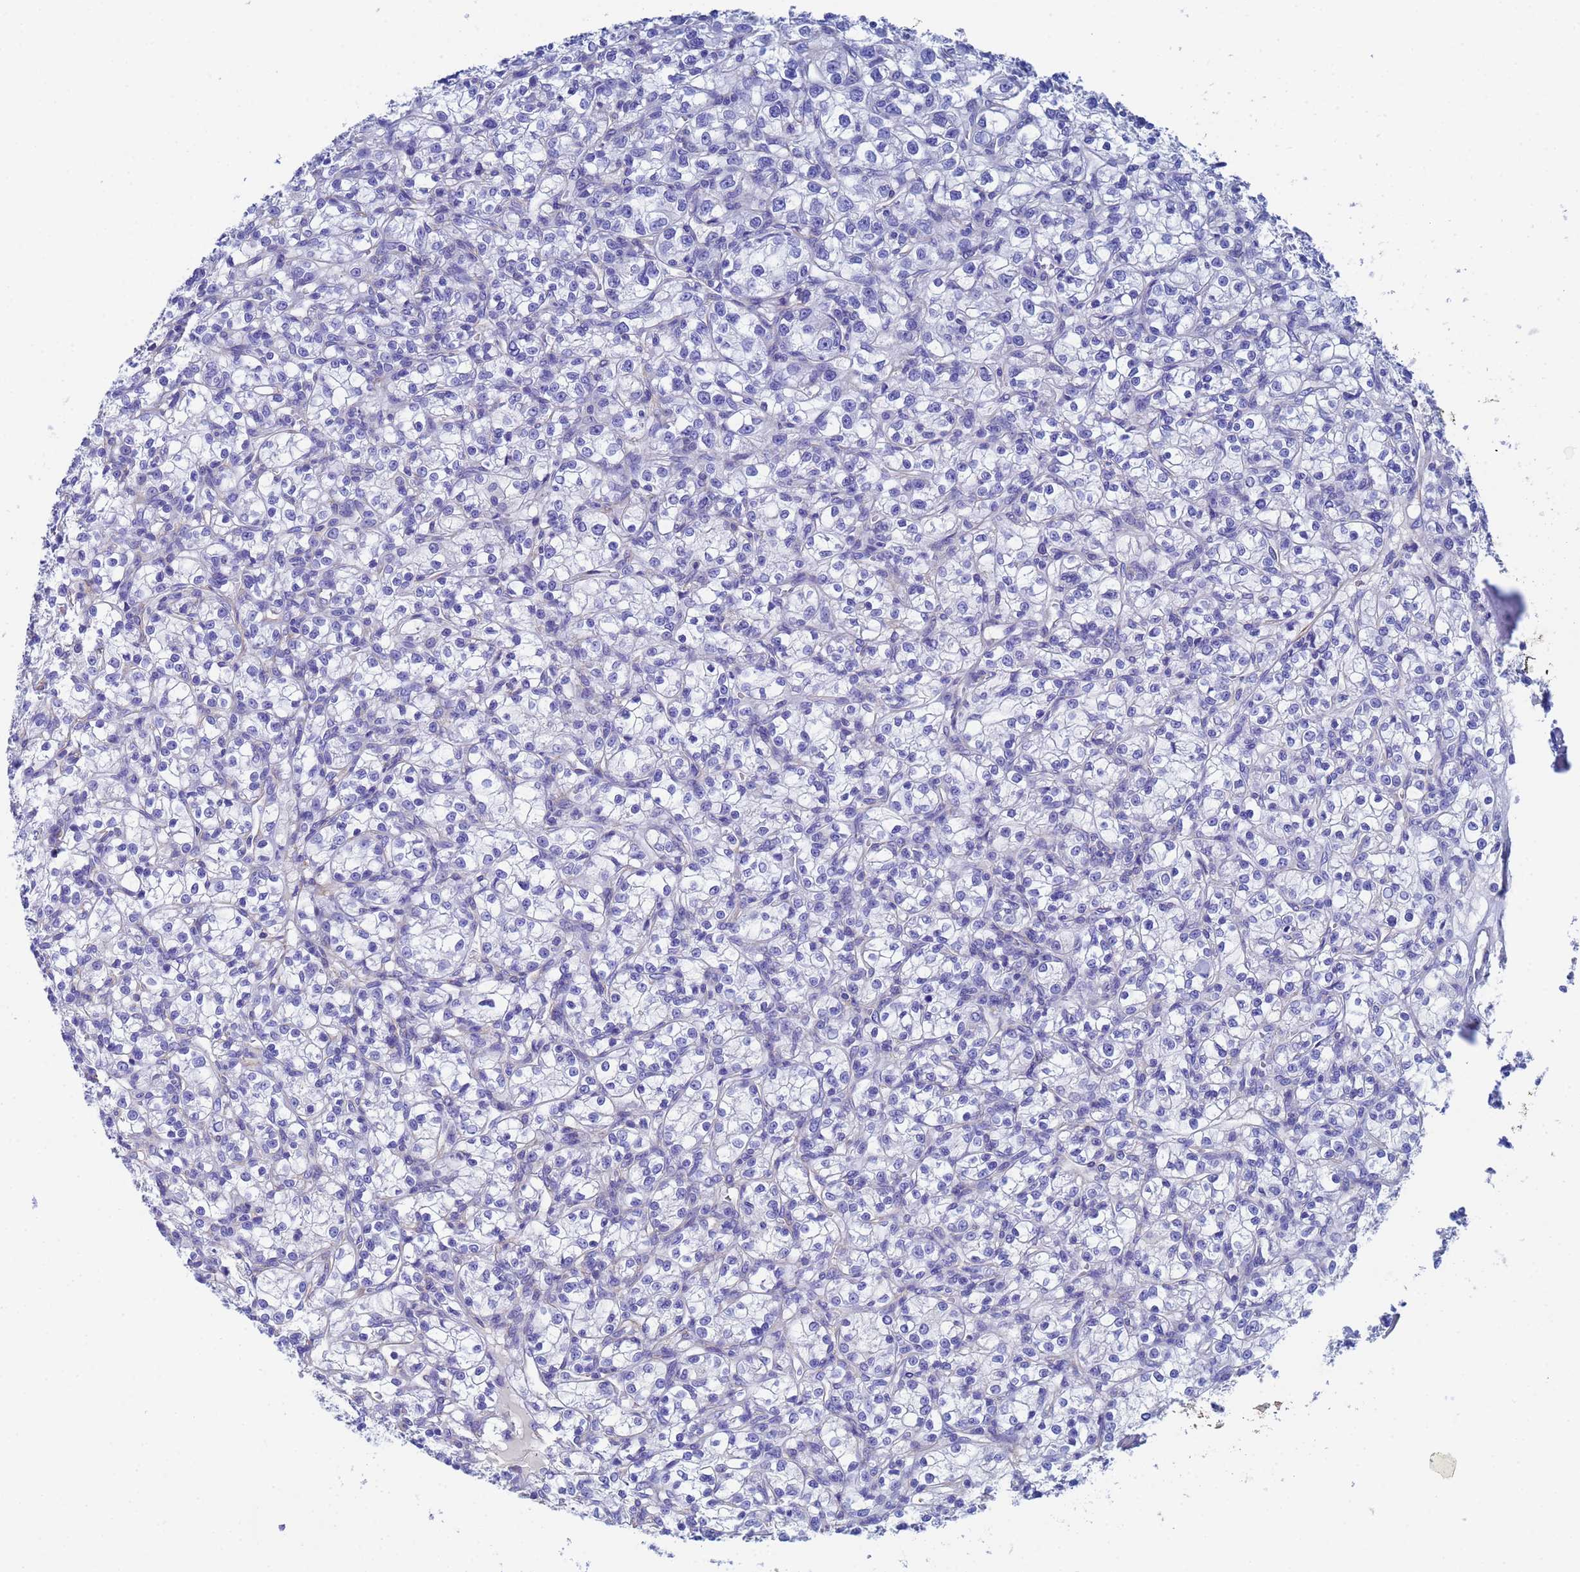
{"staining": {"intensity": "negative", "quantity": "none", "location": "none"}, "tissue": "renal cancer", "cell_type": "Tumor cells", "image_type": "cancer", "snomed": [{"axis": "morphology", "description": "Adenocarcinoma, NOS"}, {"axis": "topography", "description": "Kidney"}], "caption": "IHC micrograph of neoplastic tissue: human renal adenocarcinoma stained with DAB shows no significant protein staining in tumor cells.", "gene": "CST4", "patient": {"sex": "female", "age": 59}}